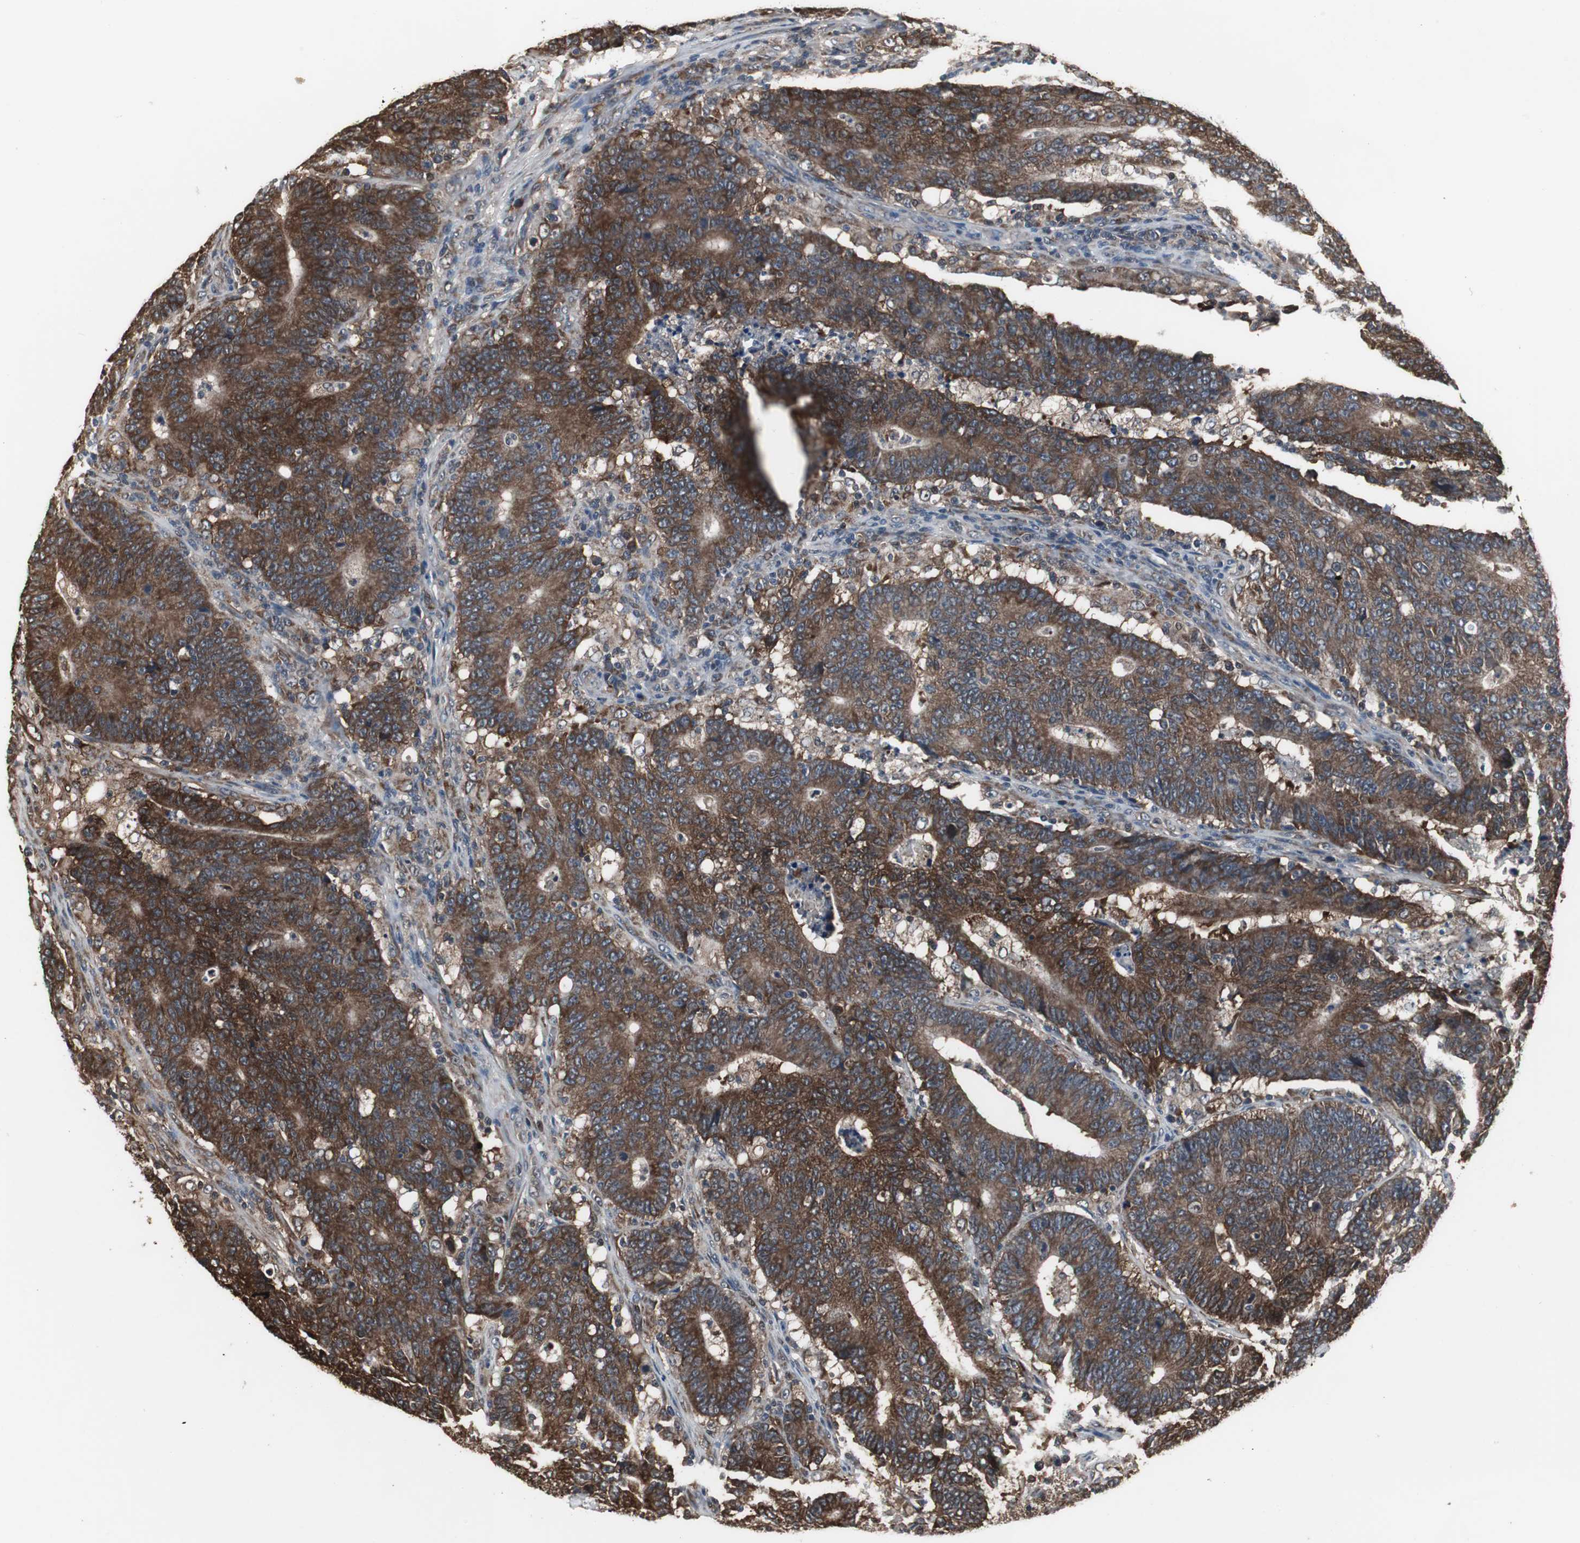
{"staining": {"intensity": "strong", "quantity": ">75%", "location": "cytoplasmic/membranous"}, "tissue": "colorectal cancer", "cell_type": "Tumor cells", "image_type": "cancer", "snomed": [{"axis": "morphology", "description": "Normal tissue, NOS"}, {"axis": "morphology", "description": "Adenocarcinoma, NOS"}, {"axis": "topography", "description": "Colon"}], "caption": "The histopathology image demonstrates staining of colorectal cancer, revealing strong cytoplasmic/membranous protein positivity (brown color) within tumor cells.", "gene": "ZSCAN22", "patient": {"sex": "female", "age": 75}}